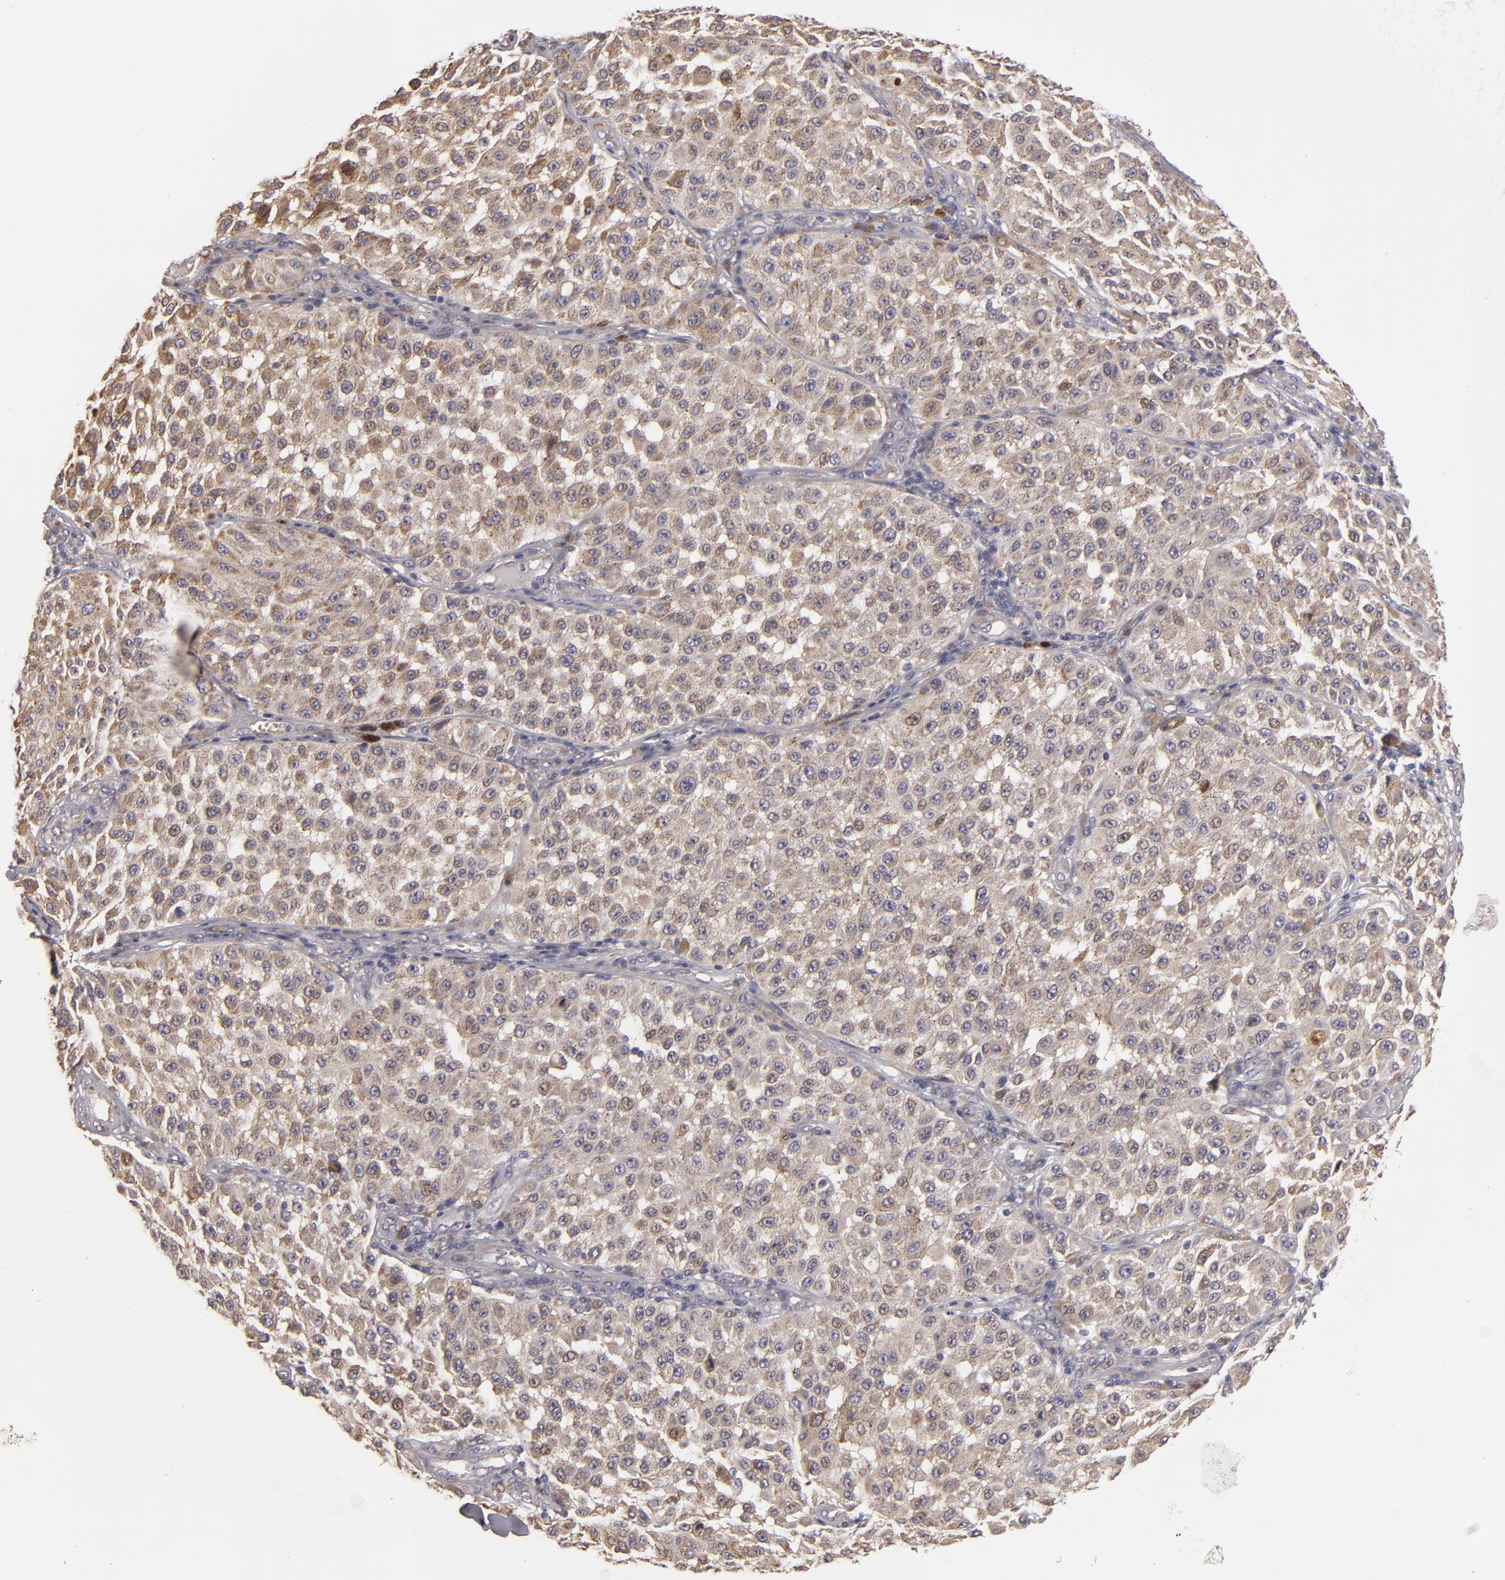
{"staining": {"intensity": "moderate", "quantity": ">75%", "location": "cytoplasmic/membranous"}, "tissue": "melanoma", "cell_type": "Tumor cells", "image_type": "cancer", "snomed": [{"axis": "morphology", "description": "Malignant melanoma, NOS"}, {"axis": "topography", "description": "Skin"}], "caption": "Immunohistochemistry photomicrograph of neoplastic tissue: malignant melanoma stained using immunohistochemistry reveals medium levels of moderate protein expression localized specifically in the cytoplasmic/membranous of tumor cells, appearing as a cytoplasmic/membranous brown color.", "gene": "CFB", "patient": {"sex": "female", "age": 64}}